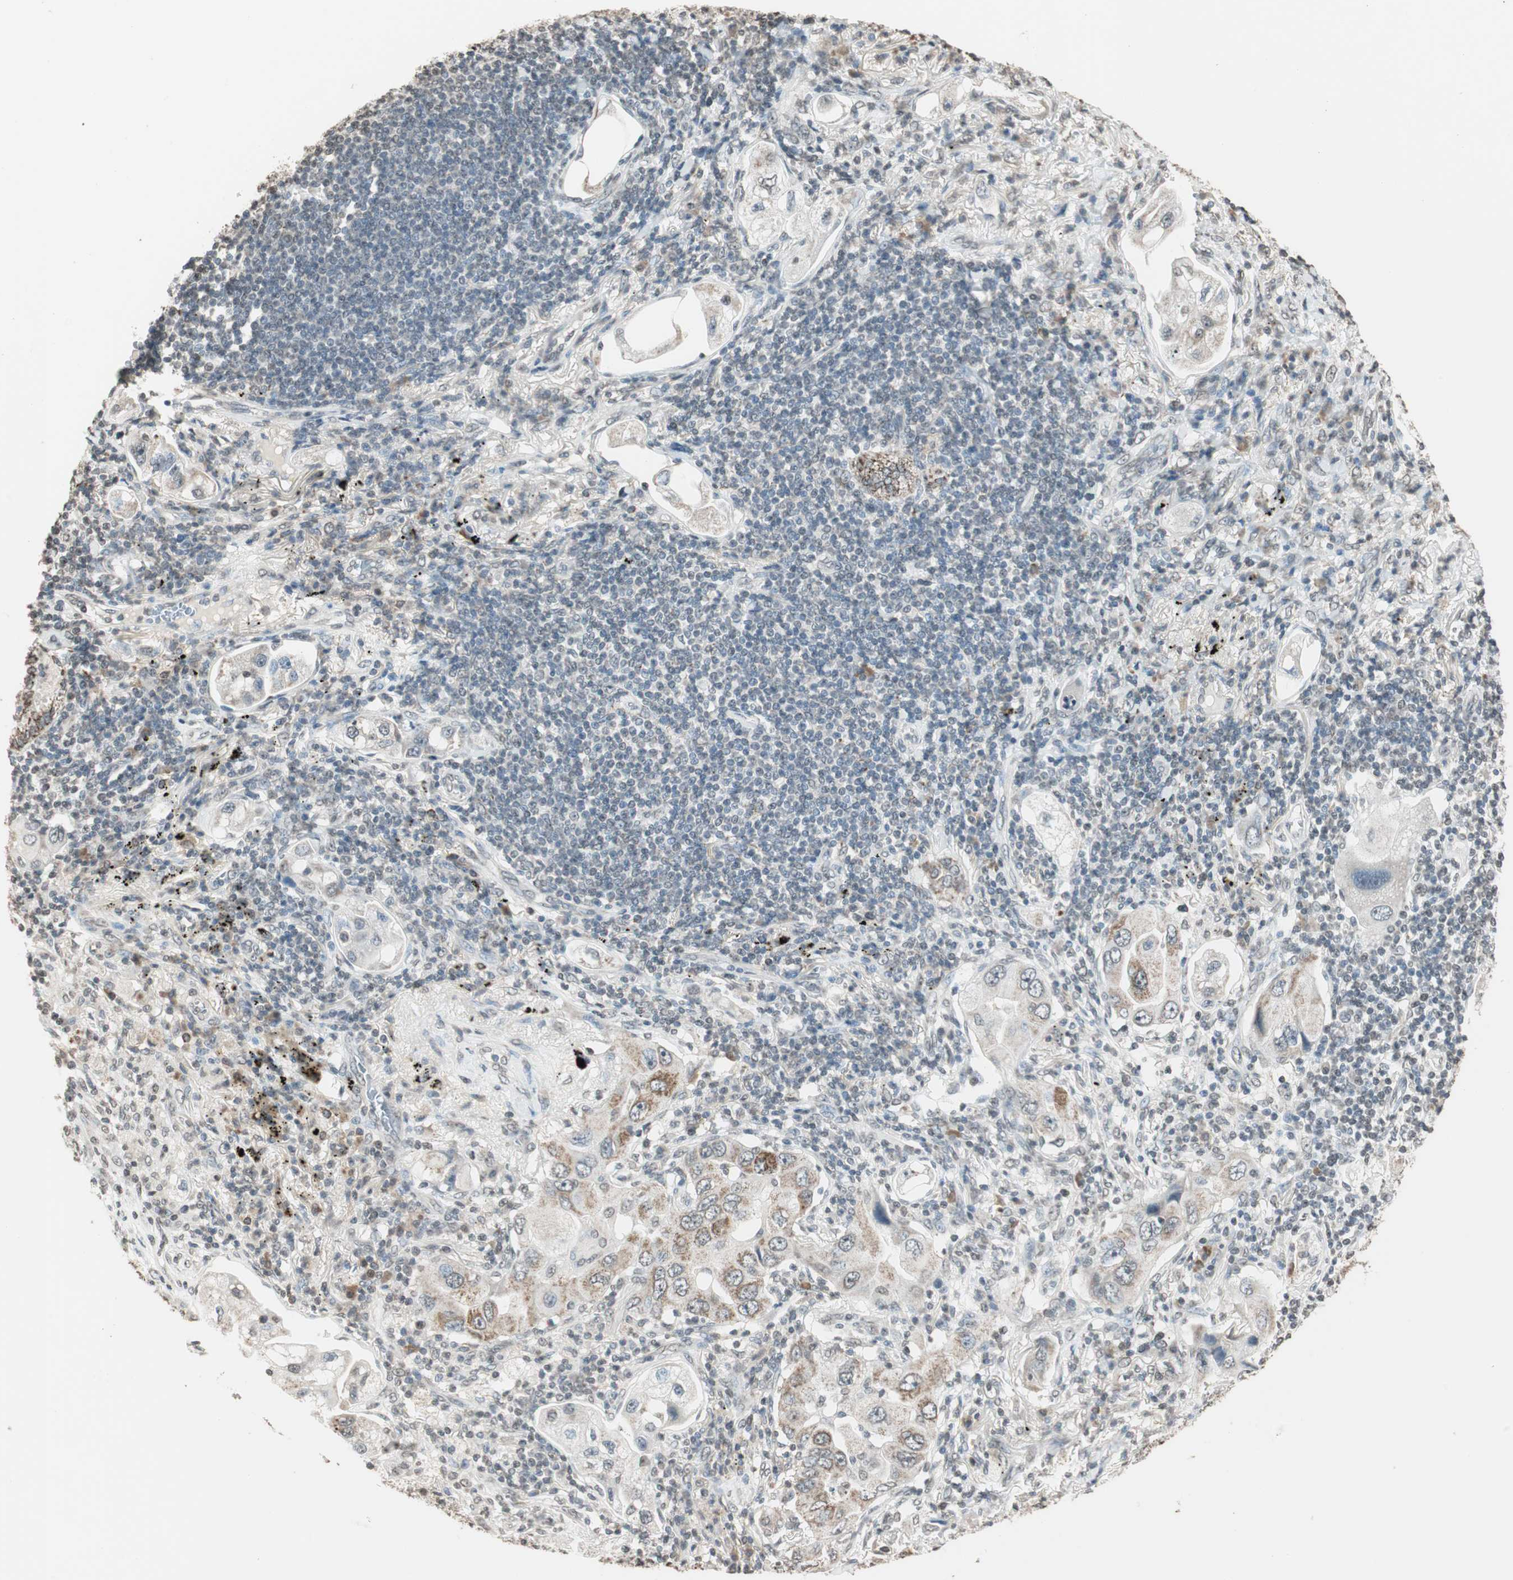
{"staining": {"intensity": "moderate", "quantity": "<25%", "location": "cytoplasmic/membranous"}, "tissue": "lung cancer", "cell_type": "Tumor cells", "image_type": "cancer", "snomed": [{"axis": "morphology", "description": "Adenocarcinoma, NOS"}, {"axis": "topography", "description": "Lung"}], "caption": "The micrograph exhibits staining of lung cancer (adenocarcinoma), revealing moderate cytoplasmic/membranous protein positivity (brown color) within tumor cells.", "gene": "PRELID1", "patient": {"sex": "female", "age": 65}}